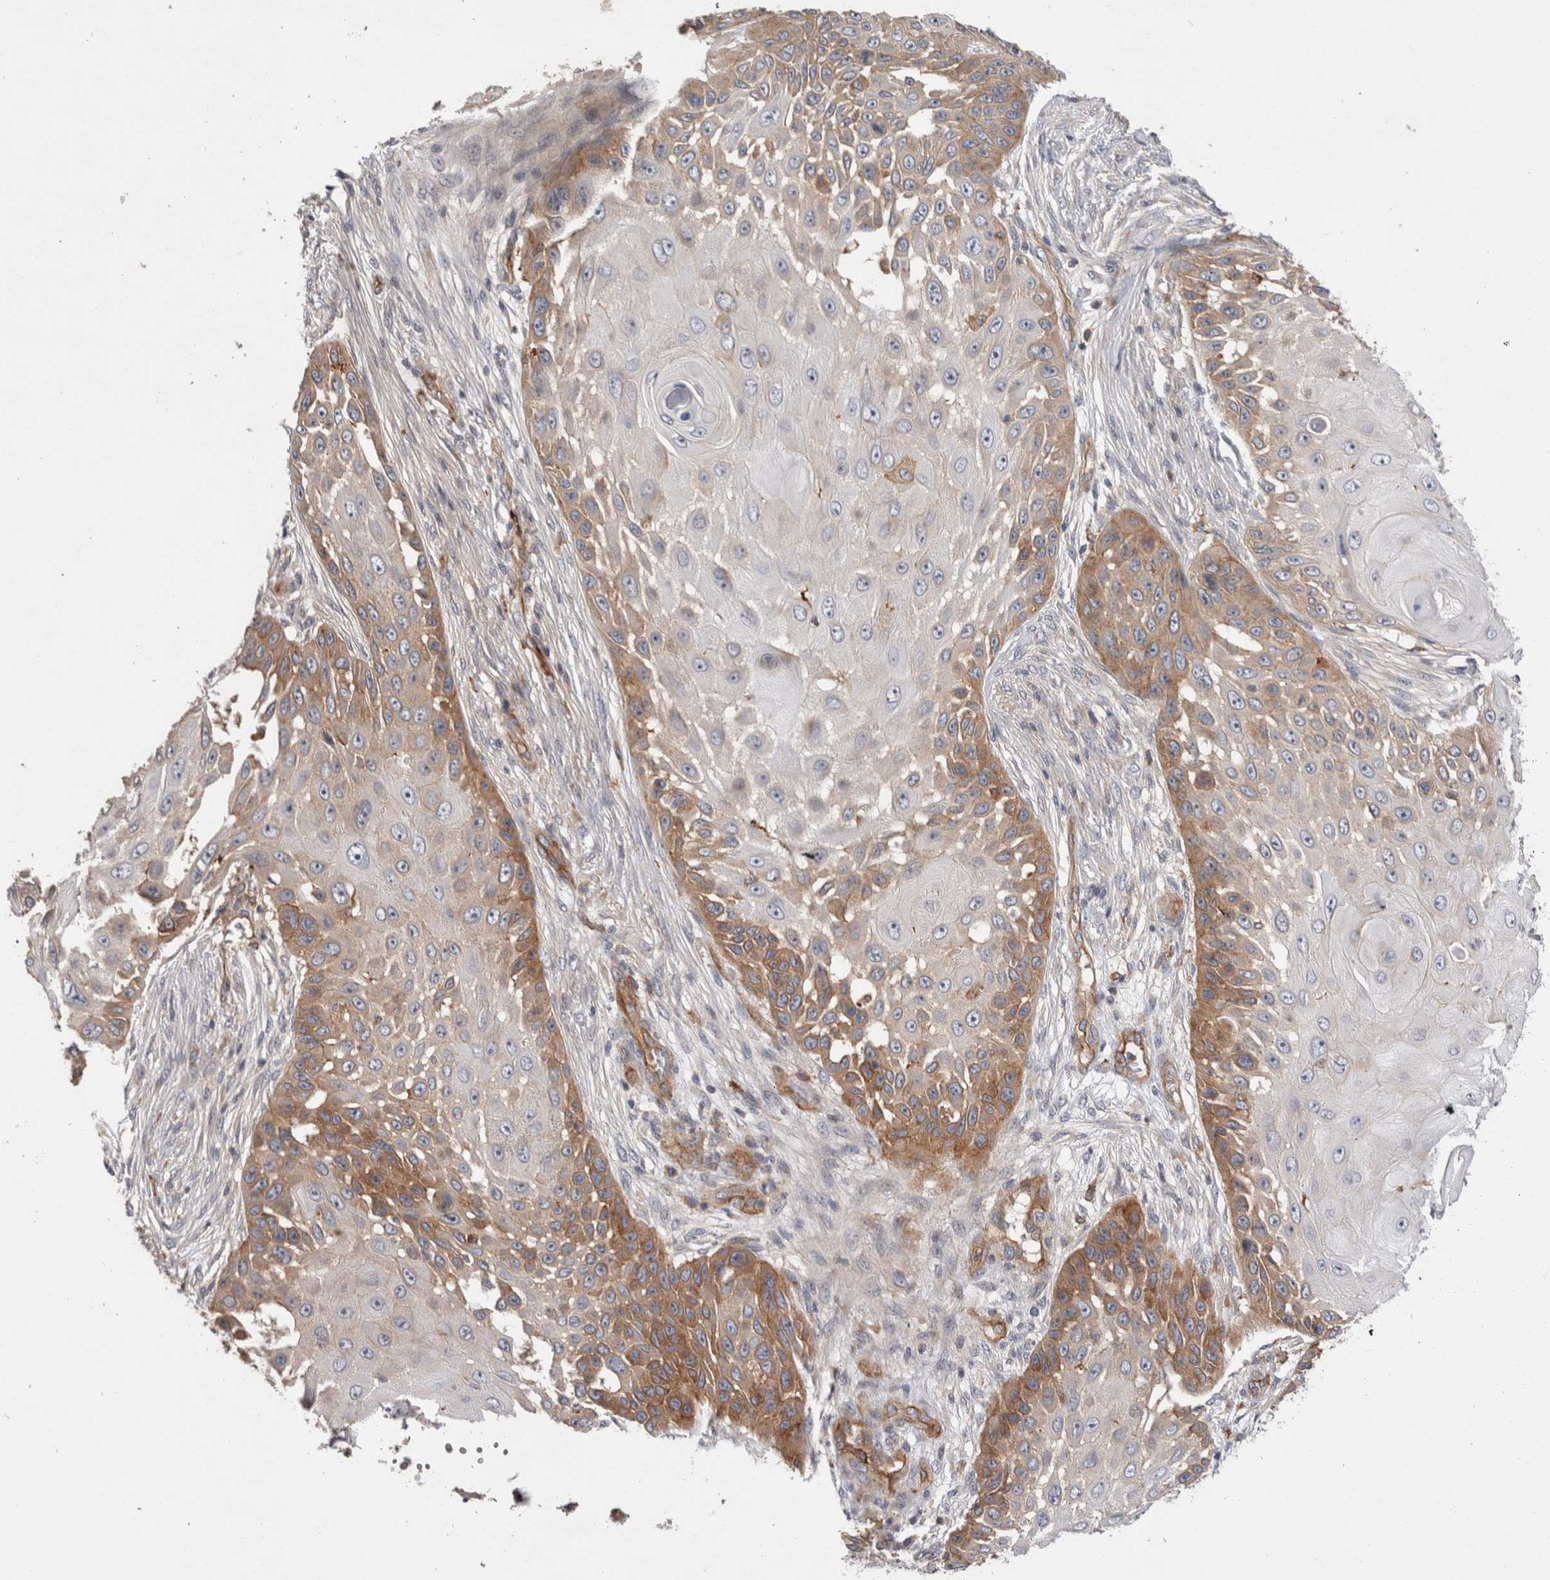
{"staining": {"intensity": "moderate", "quantity": "25%-75%", "location": "cytoplasmic/membranous"}, "tissue": "skin cancer", "cell_type": "Tumor cells", "image_type": "cancer", "snomed": [{"axis": "morphology", "description": "Squamous cell carcinoma, NOS"}, {"axis": "topography", "description": "Skin"}], "caption": "A medium amount of moderate cytoplasmic/membranous positivity is appreciated in about 25%-75% of tumor cells in squamous cell carcinoma (skin) tissue. (Stains: DAB (3,3'-diaminobenzidine) in brown, nuclei in blue, Microscopy: brightfield microscopy at high magnification).", "gene": "BNIP2", "patient": {"sex": "female", "age": 44}}